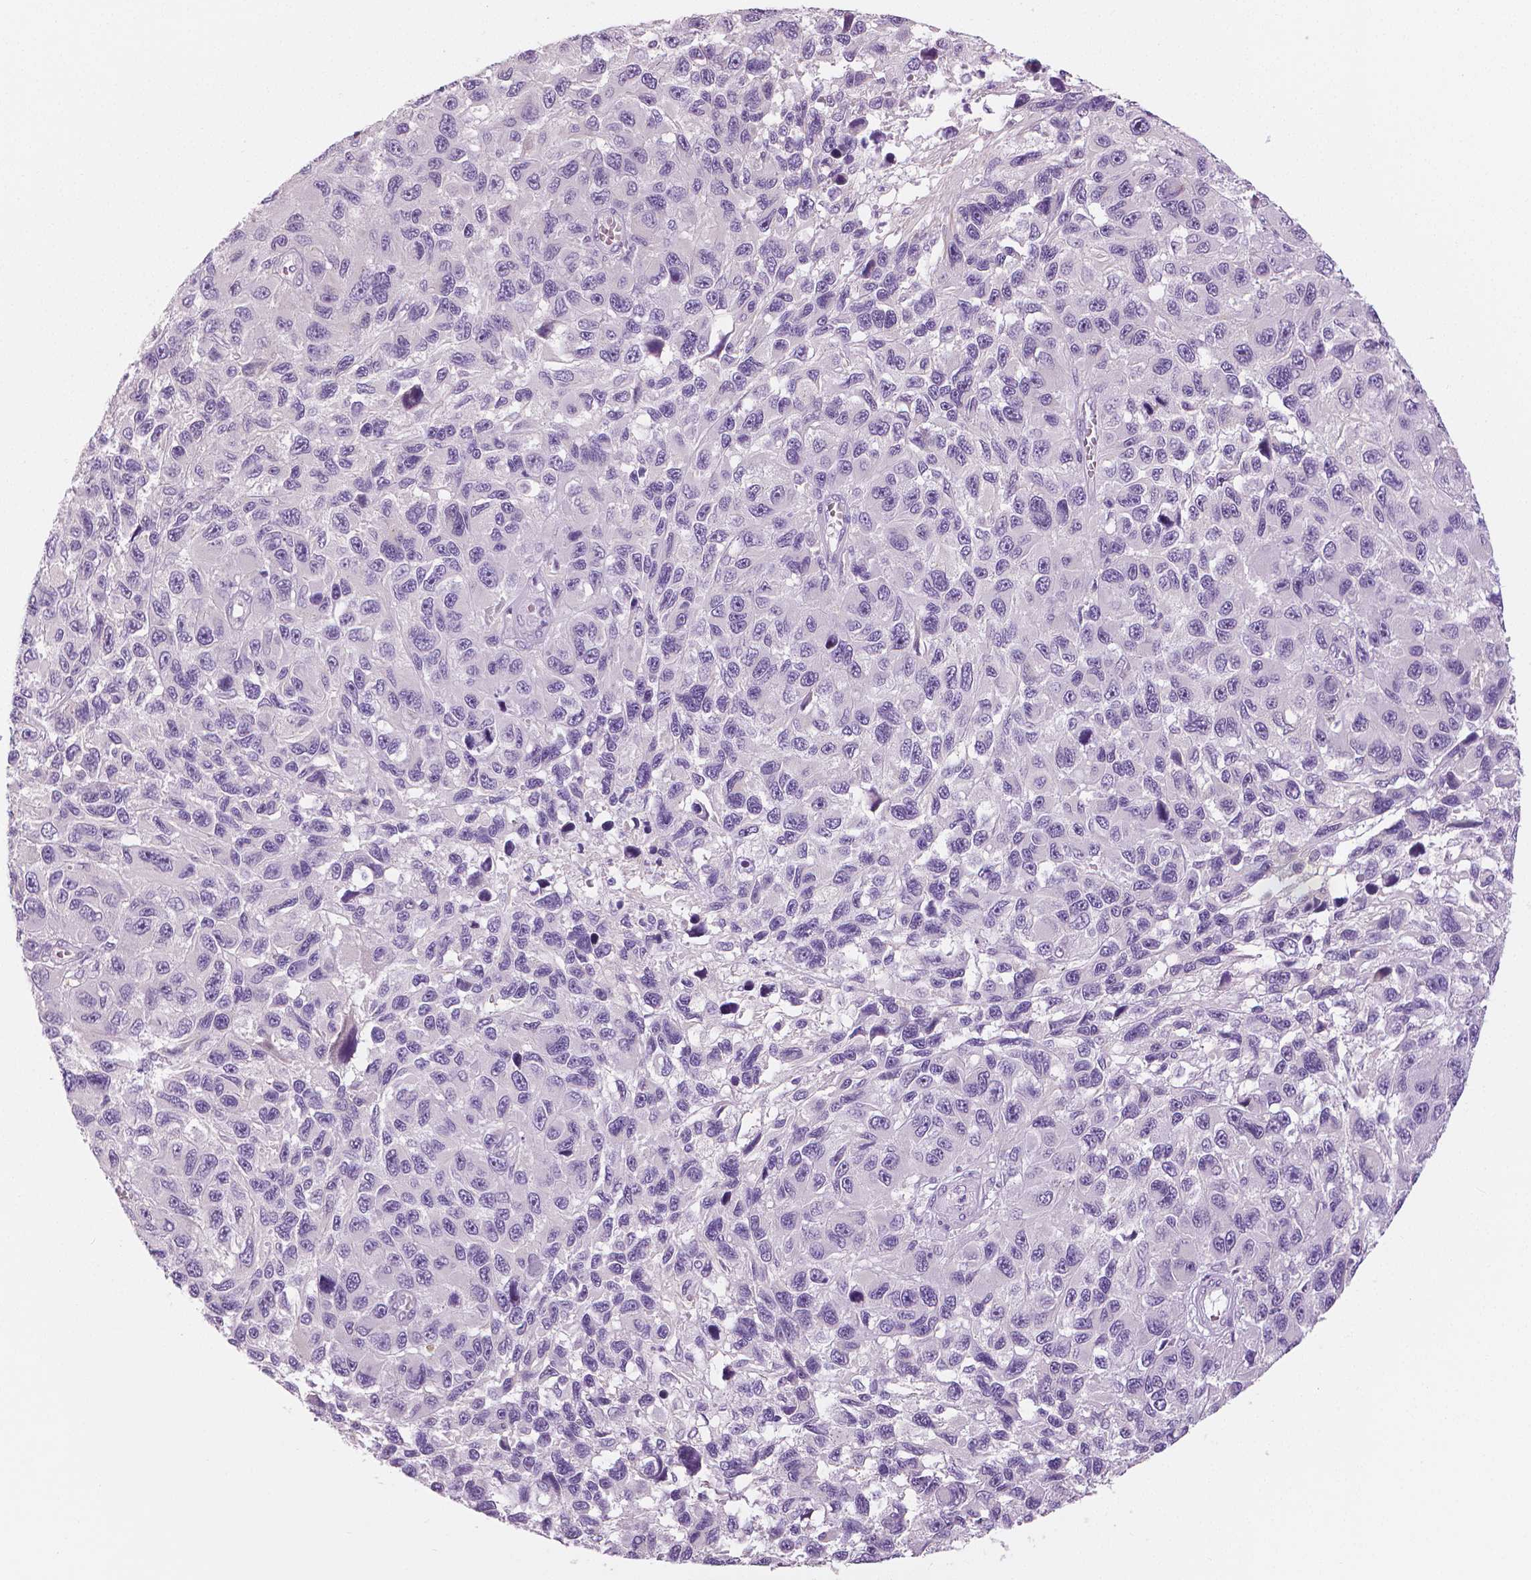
{"staining": {"intensity": "negative", "quantity": "none", "location": "none"}, "tissue": "melanoma", "cell_type": "Tumor cells", "image_type": "cancer", "snomed": [{"axis": "morphology", "description": "Malignant melanoma, NOS"}, {"axis": "topography", "description": "Skin"}], "caption": "Immunohistochemical staining of human melanoma displays no significant positivity in tumor cells. (DAB (3,3'-diaminobenzidine) immunohistochemistry (IHC) with hematoxylin counter stain).", "gene": "SLC24A1", "patient": {"sex": "male", "age": 53}}